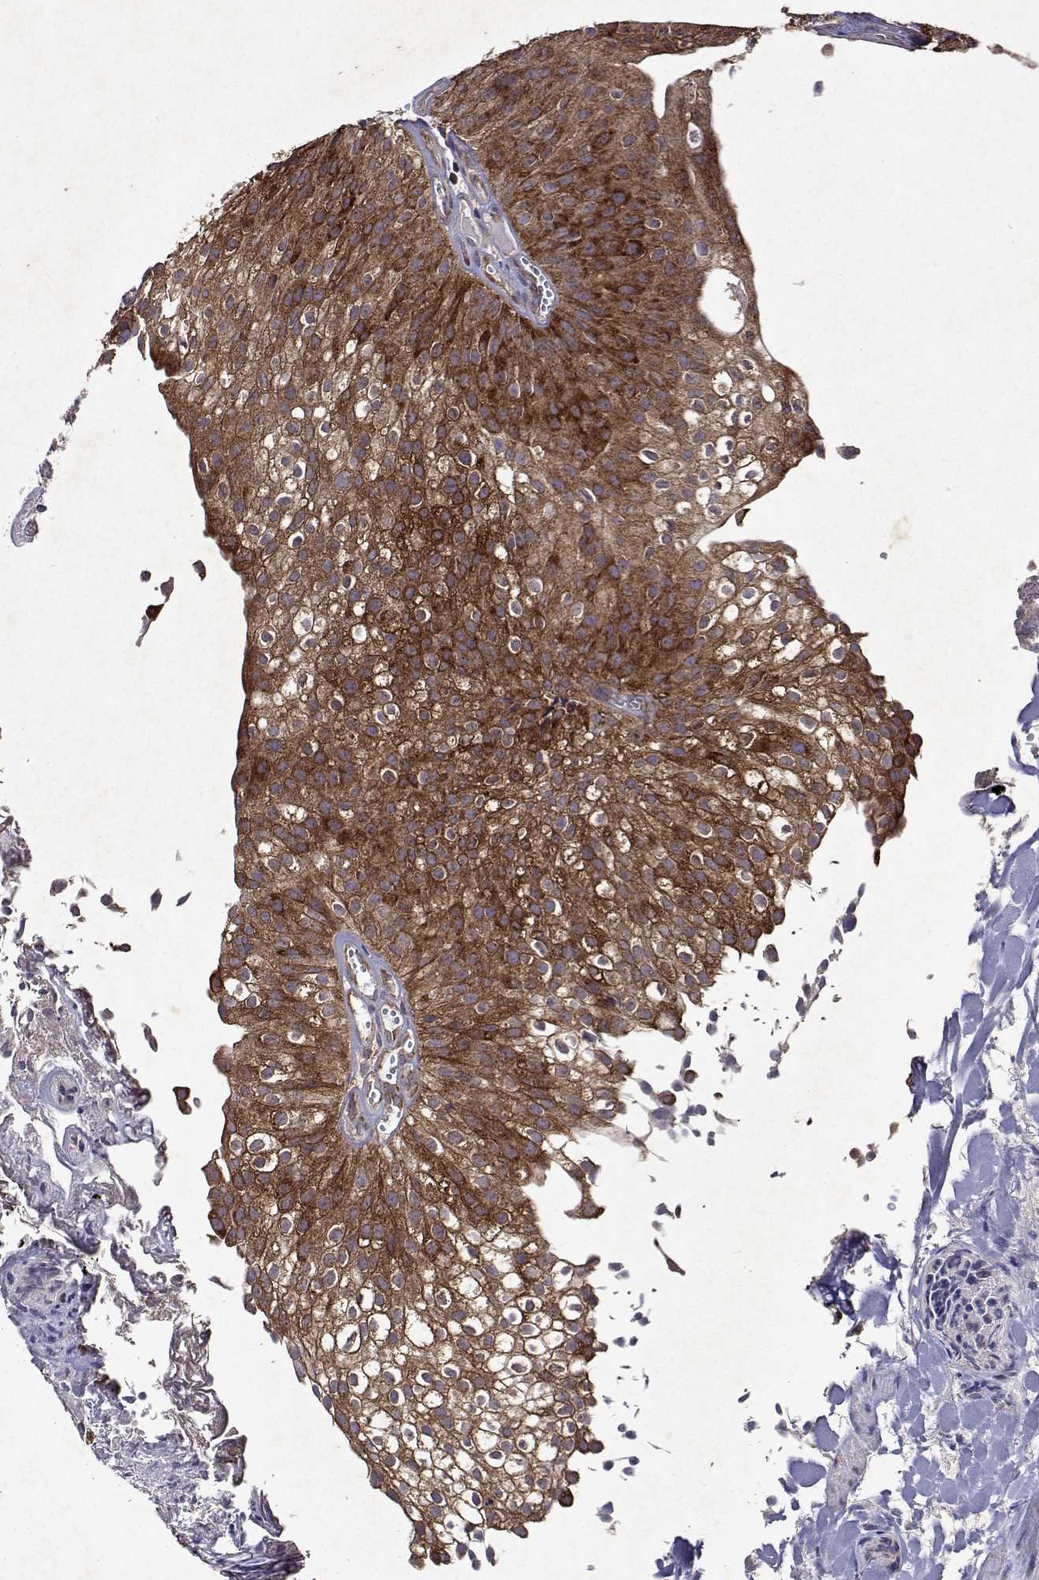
{"staining": {"intensity": "strong", "quantity": ">75%", "location": "cytoplasmic/membranous"}, "tissue": "urothelial cancer", "cell_type": "Tumor cells", "image_type": "cancer", "snomed": [{"axis": "morphology", "description": "Urothelial carcinoma, Low grade"}, {"axis": "topography", "description": "Urinary bladder"}], "caption": "This photomicrograph reveals IHC staining of urothelial carcinoma (low-grade), with high strong cytoplasmic/membranous staining in about >75% of tumor cells.", "gene": "TARBP2", "patient": {"sex": "male", "age": 70}}